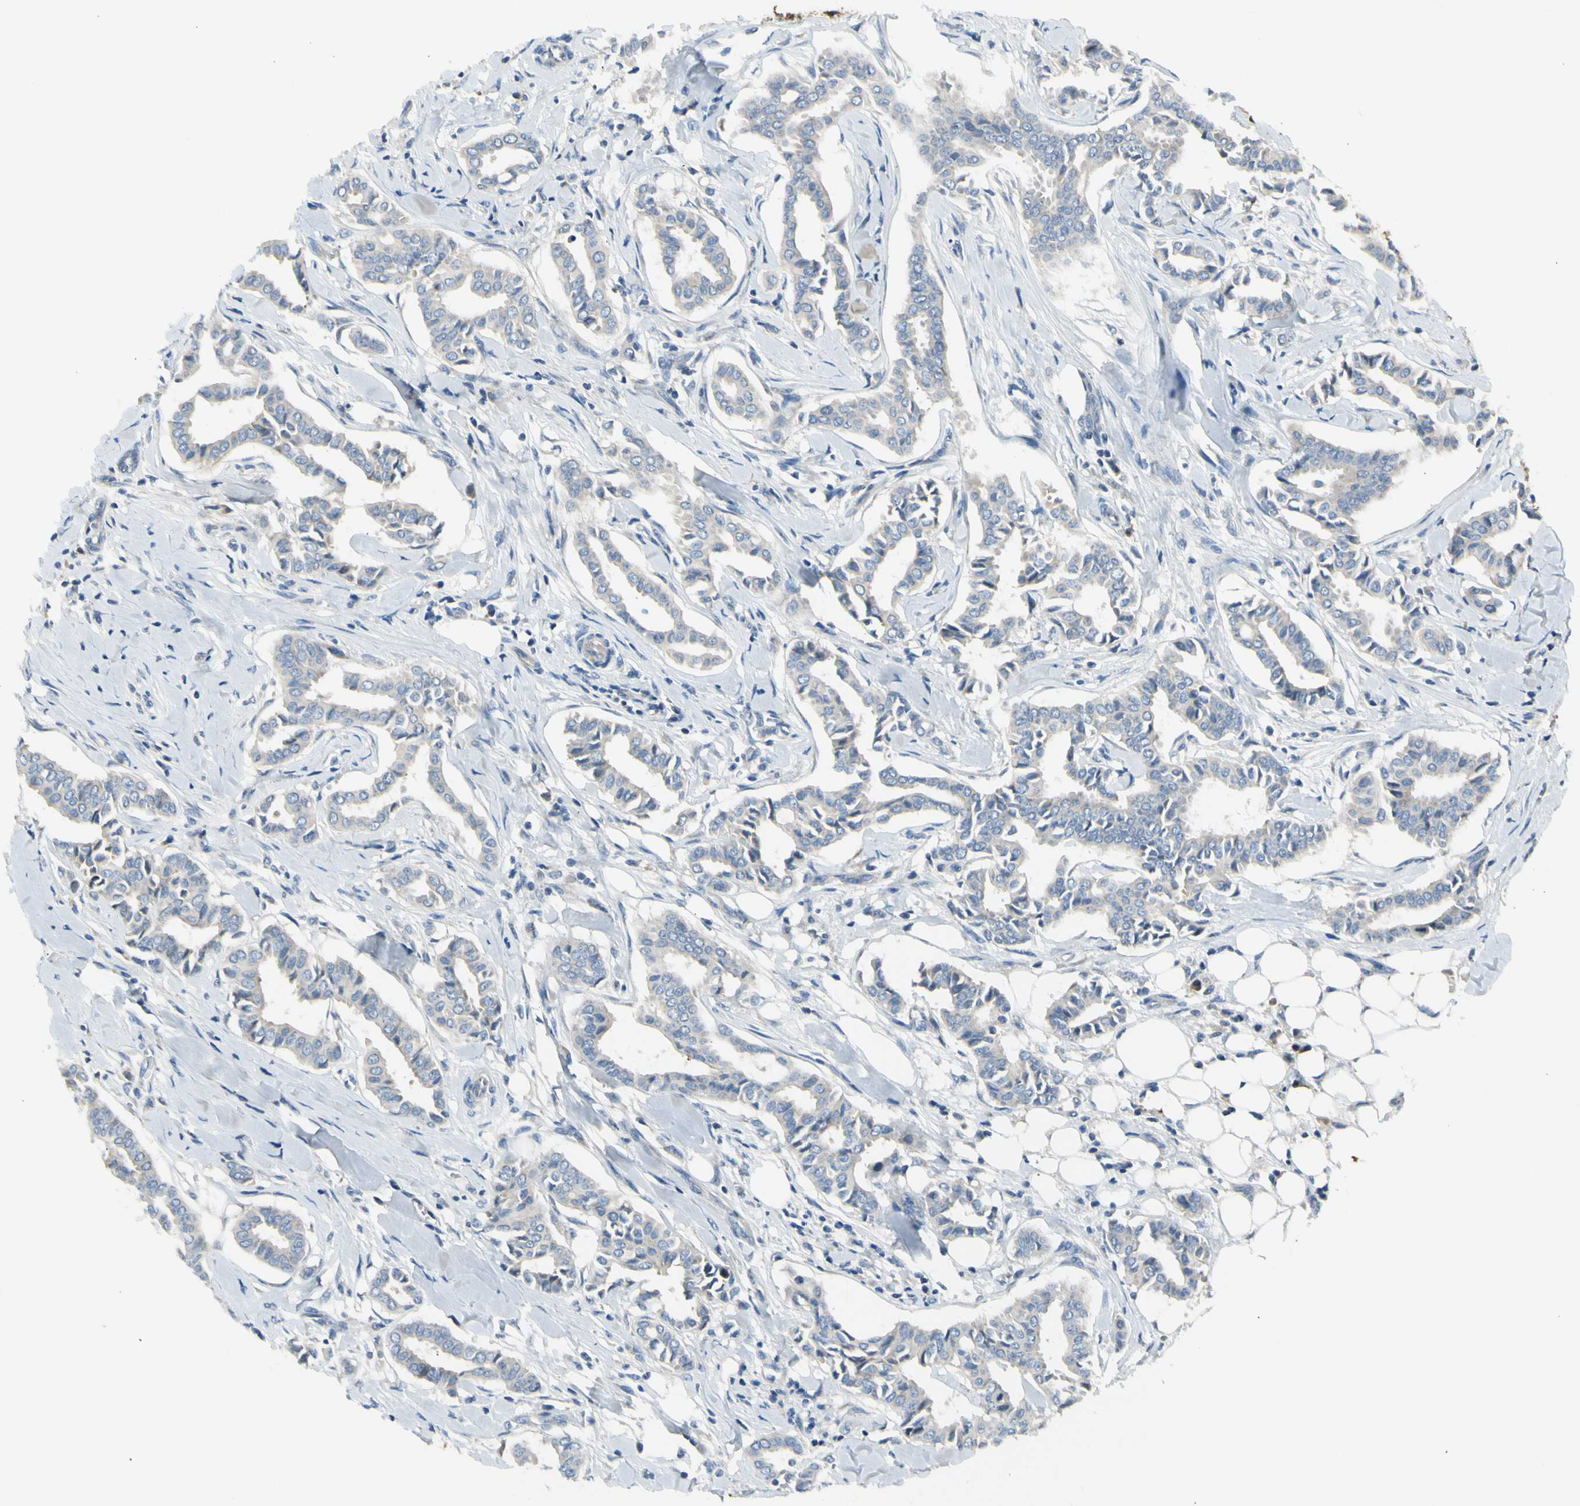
{"staining": {"intensity": "negative", "quantity": "none", "location": "none"}, "tissue": "head and neck cancer", "cell_type": "Tumor cells", "image_type": "cancer", "snomed": [{"axis": "morphology", "description": "Adenocarcinoma, NOS"}, {"axis": "topography", "description": "Salivary gland"}, {"axis": "topography", "description": "Head-Neck"}], "caption": "This is an immunohistochemistry image of head and neck adenocarcinoma. There is no expression in tumor cells.", "gene": "NPHP3", "patient": {"sex": "female", "age": 59}}